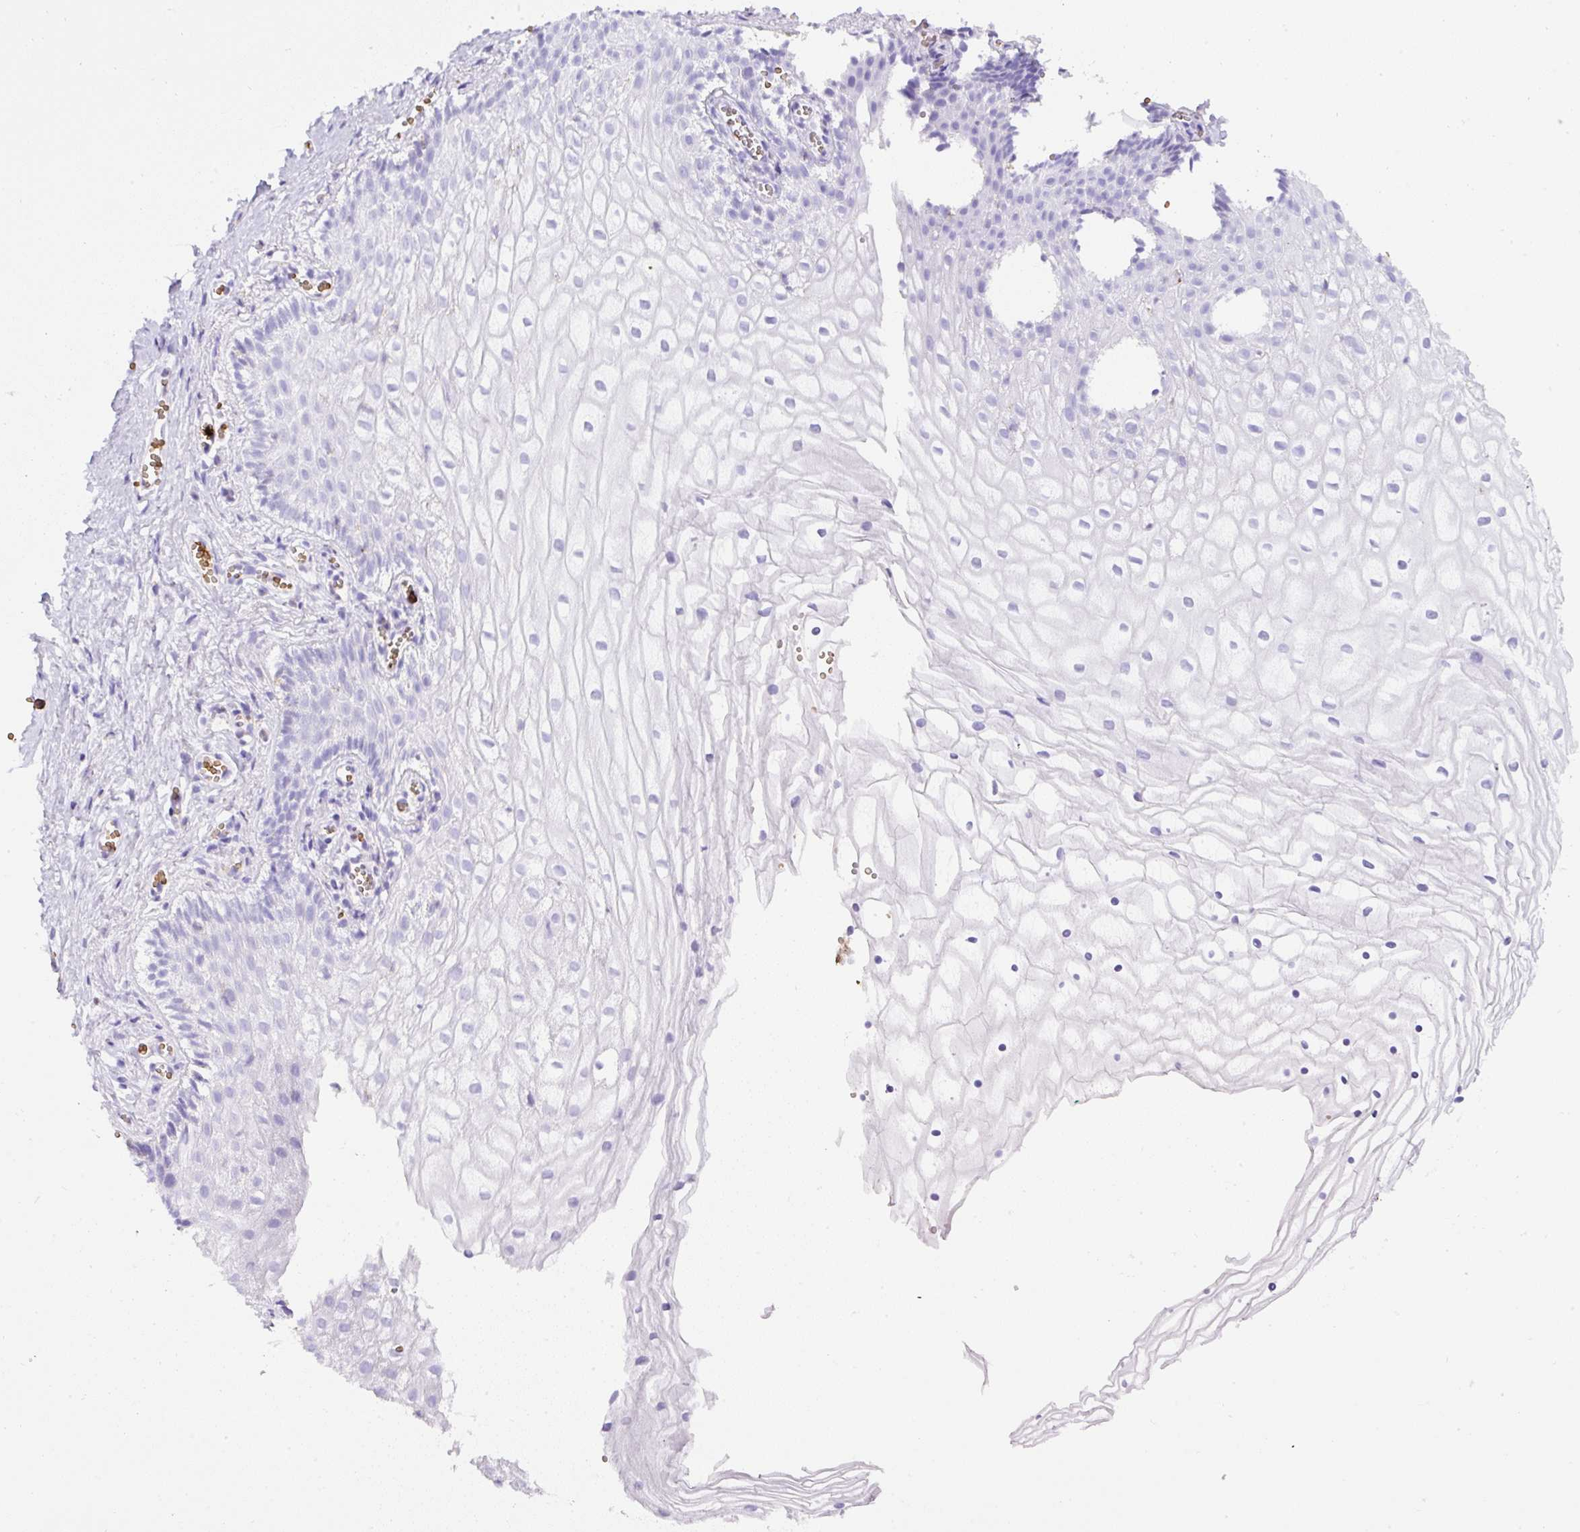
{"staining": {"intensity": "negative", "quantity": "none", "location": "none"}, "tissue": "vagina", "cell_type": "Squamous epithelial cells", "image_type": "normal", "snomed": [{"axis": "morphology", "description": "Normal tissue, NOS"}, {"axis": "topography", "description": "Vagina"}], "caption": "The photomicrograph demonstrates no significant positivity in squamous epithelial cells of vagina.", "gene": "FAM228B", "patient": {"sex": "female", "age": 56}}